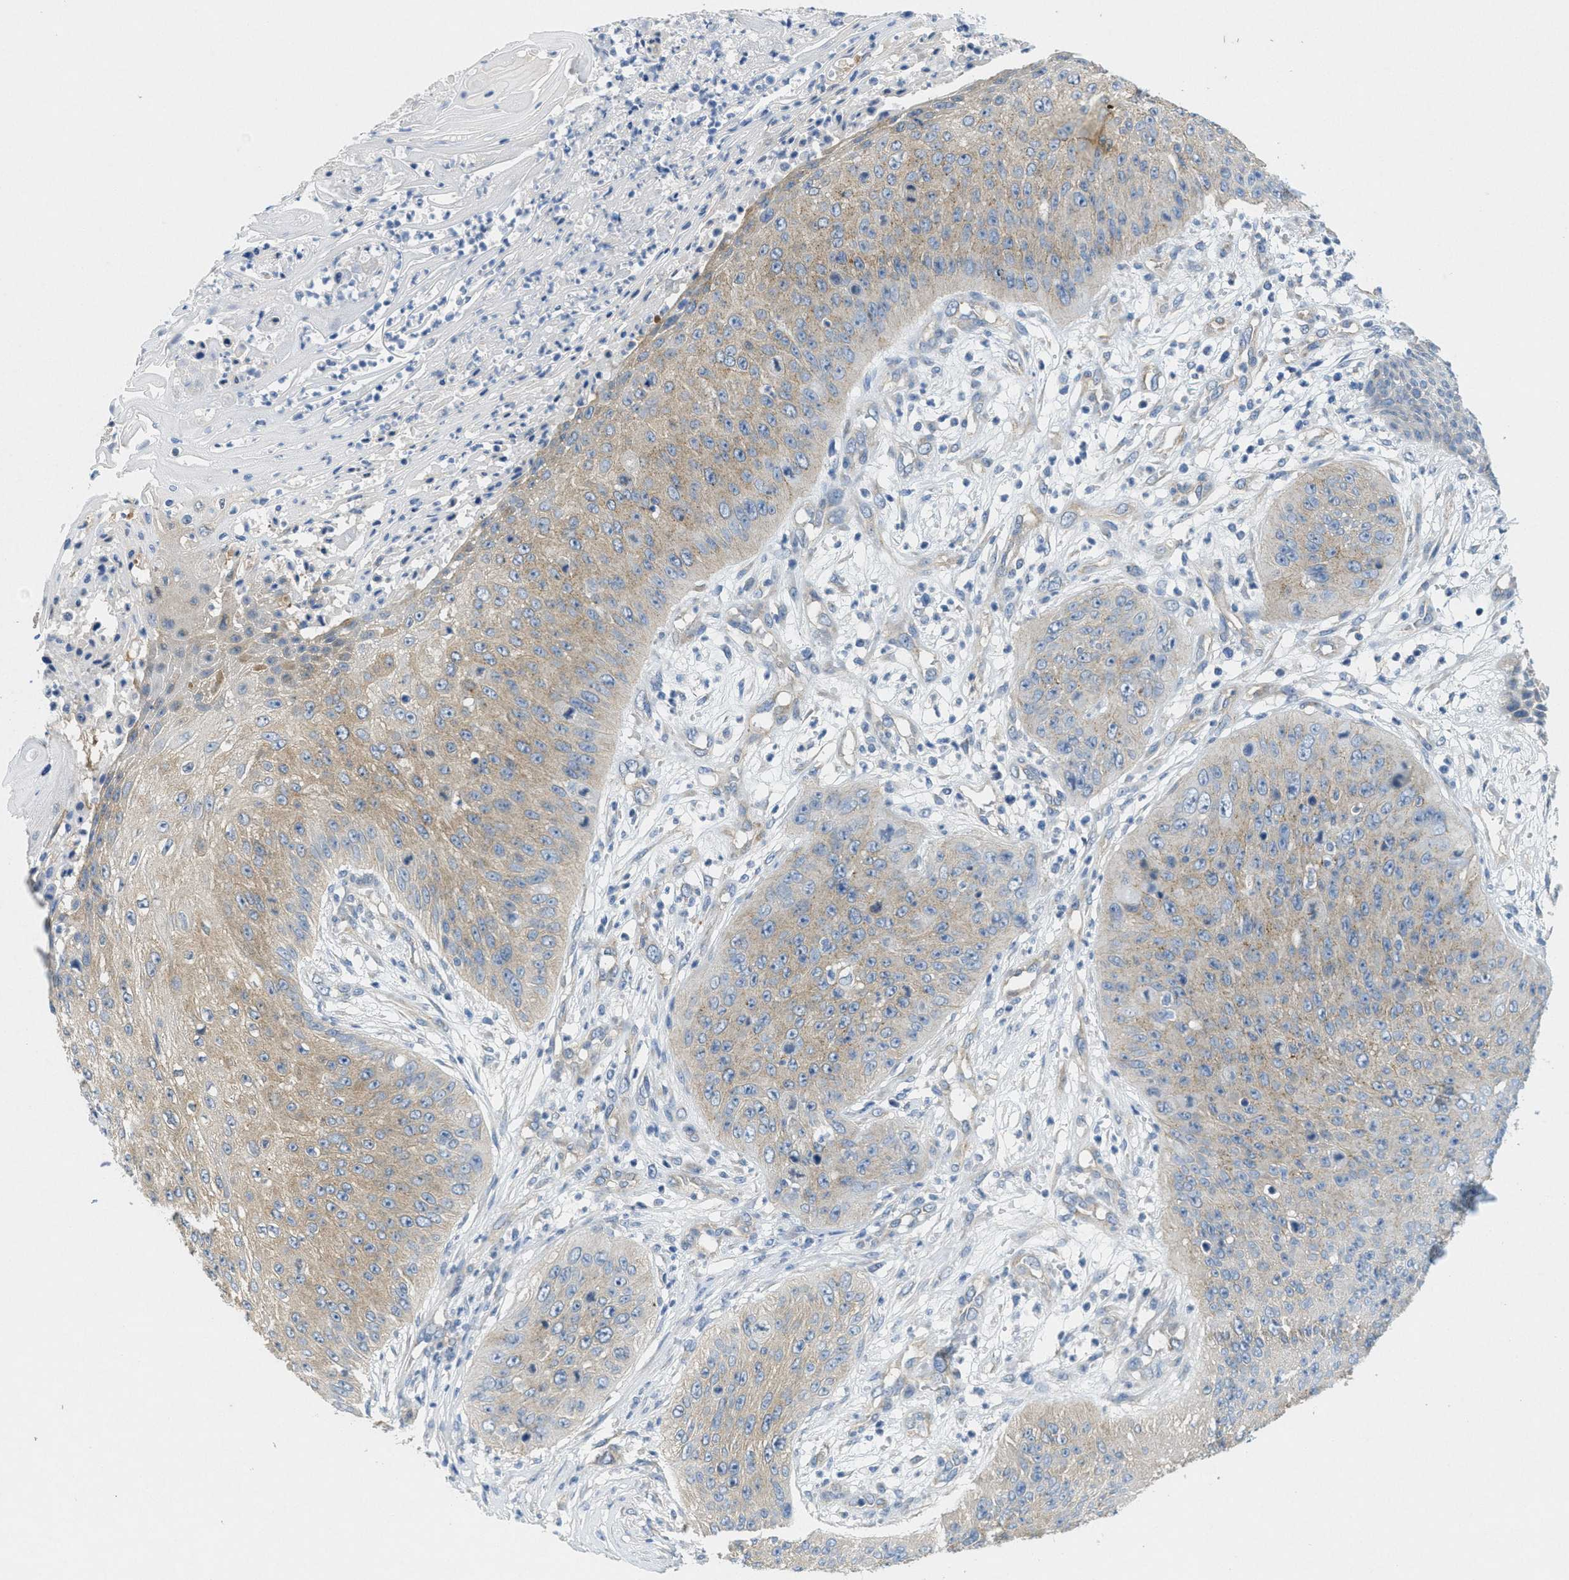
{"staining": {"intensity": "weak", "quantity": "<25%", "location": "cytoplasmic/membranous"}, "tissue": "skin cancer", "cell_type": "Tumor cells", "image_type": "cancer", "snomed": [{"axis": "morphology", "description": "Squamous cell carcinoma, NOS"}, {"axis": "topography", "description": "Skin"}], "caption": "Immunohistochemical staining of skin squamous cell carcinoma exhibits no significant expression in tumor cells.", "gene": "ZFYVE9", "patient": {"sex": "female", "age": 80}}